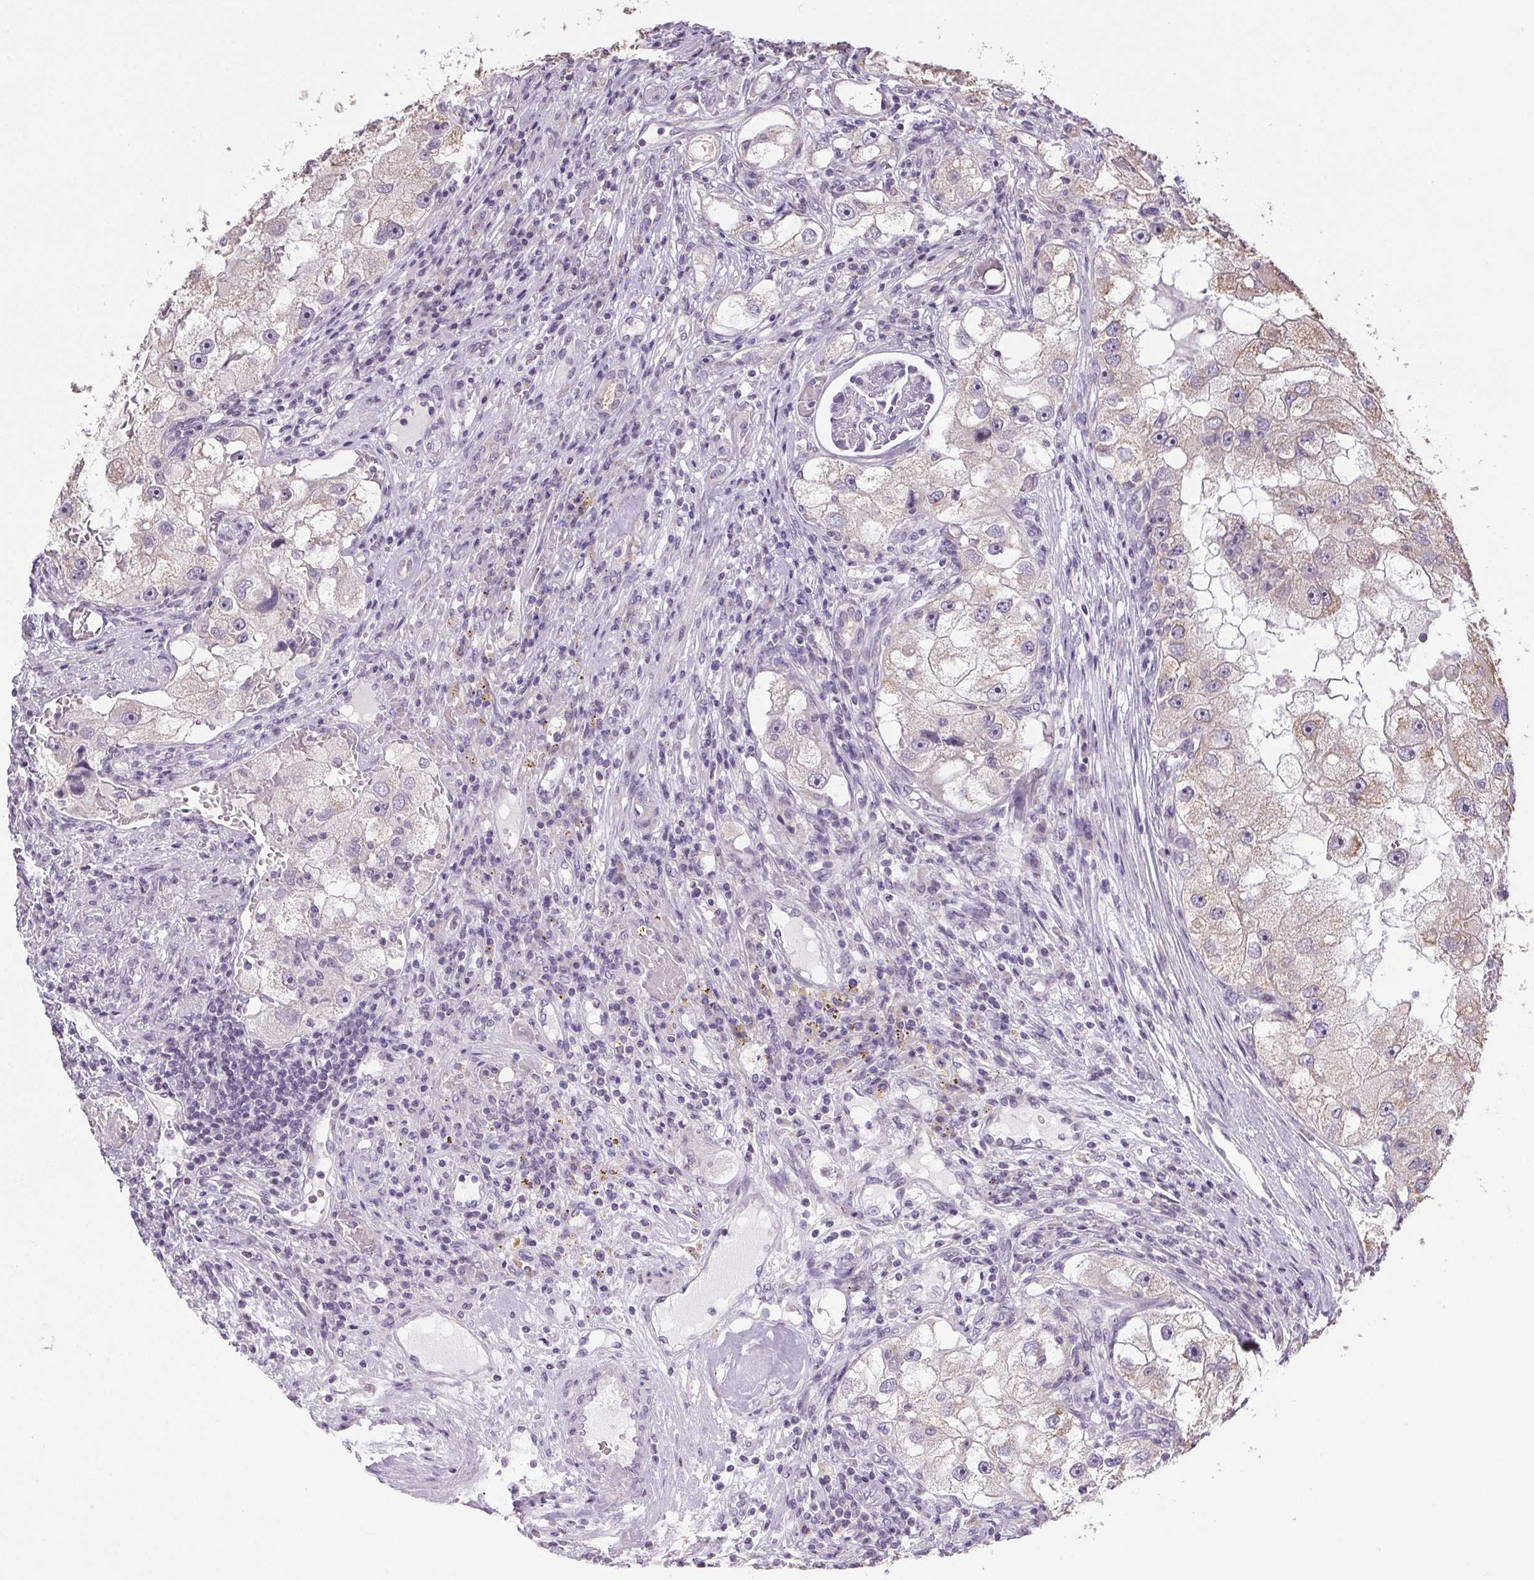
{"staining": {"intensity": "weak", "quantity": "<25%", "location": "cytoplasmic/membranous"}, "tissue": "renal cancer", "cell_type": "Tumor cells", "image_type": "cancer", "snomed": [{"axis": "morphology", "description": "Adenocarcinoma, NOS"}, {"axis": "topography", "description": "Kidney"}], "caption": "Immunohistochemical staining of renal cancer (adenocarcinoma) shows no significant expression in tumor cells. (Stains: DAB immunohistochemistry (IHC) with hematoxylin counter stain, Microscopy: brightfield microscopy at high magnification).", "gene": "SPACA9", "patient": {"sex": "male", "age": 63}}